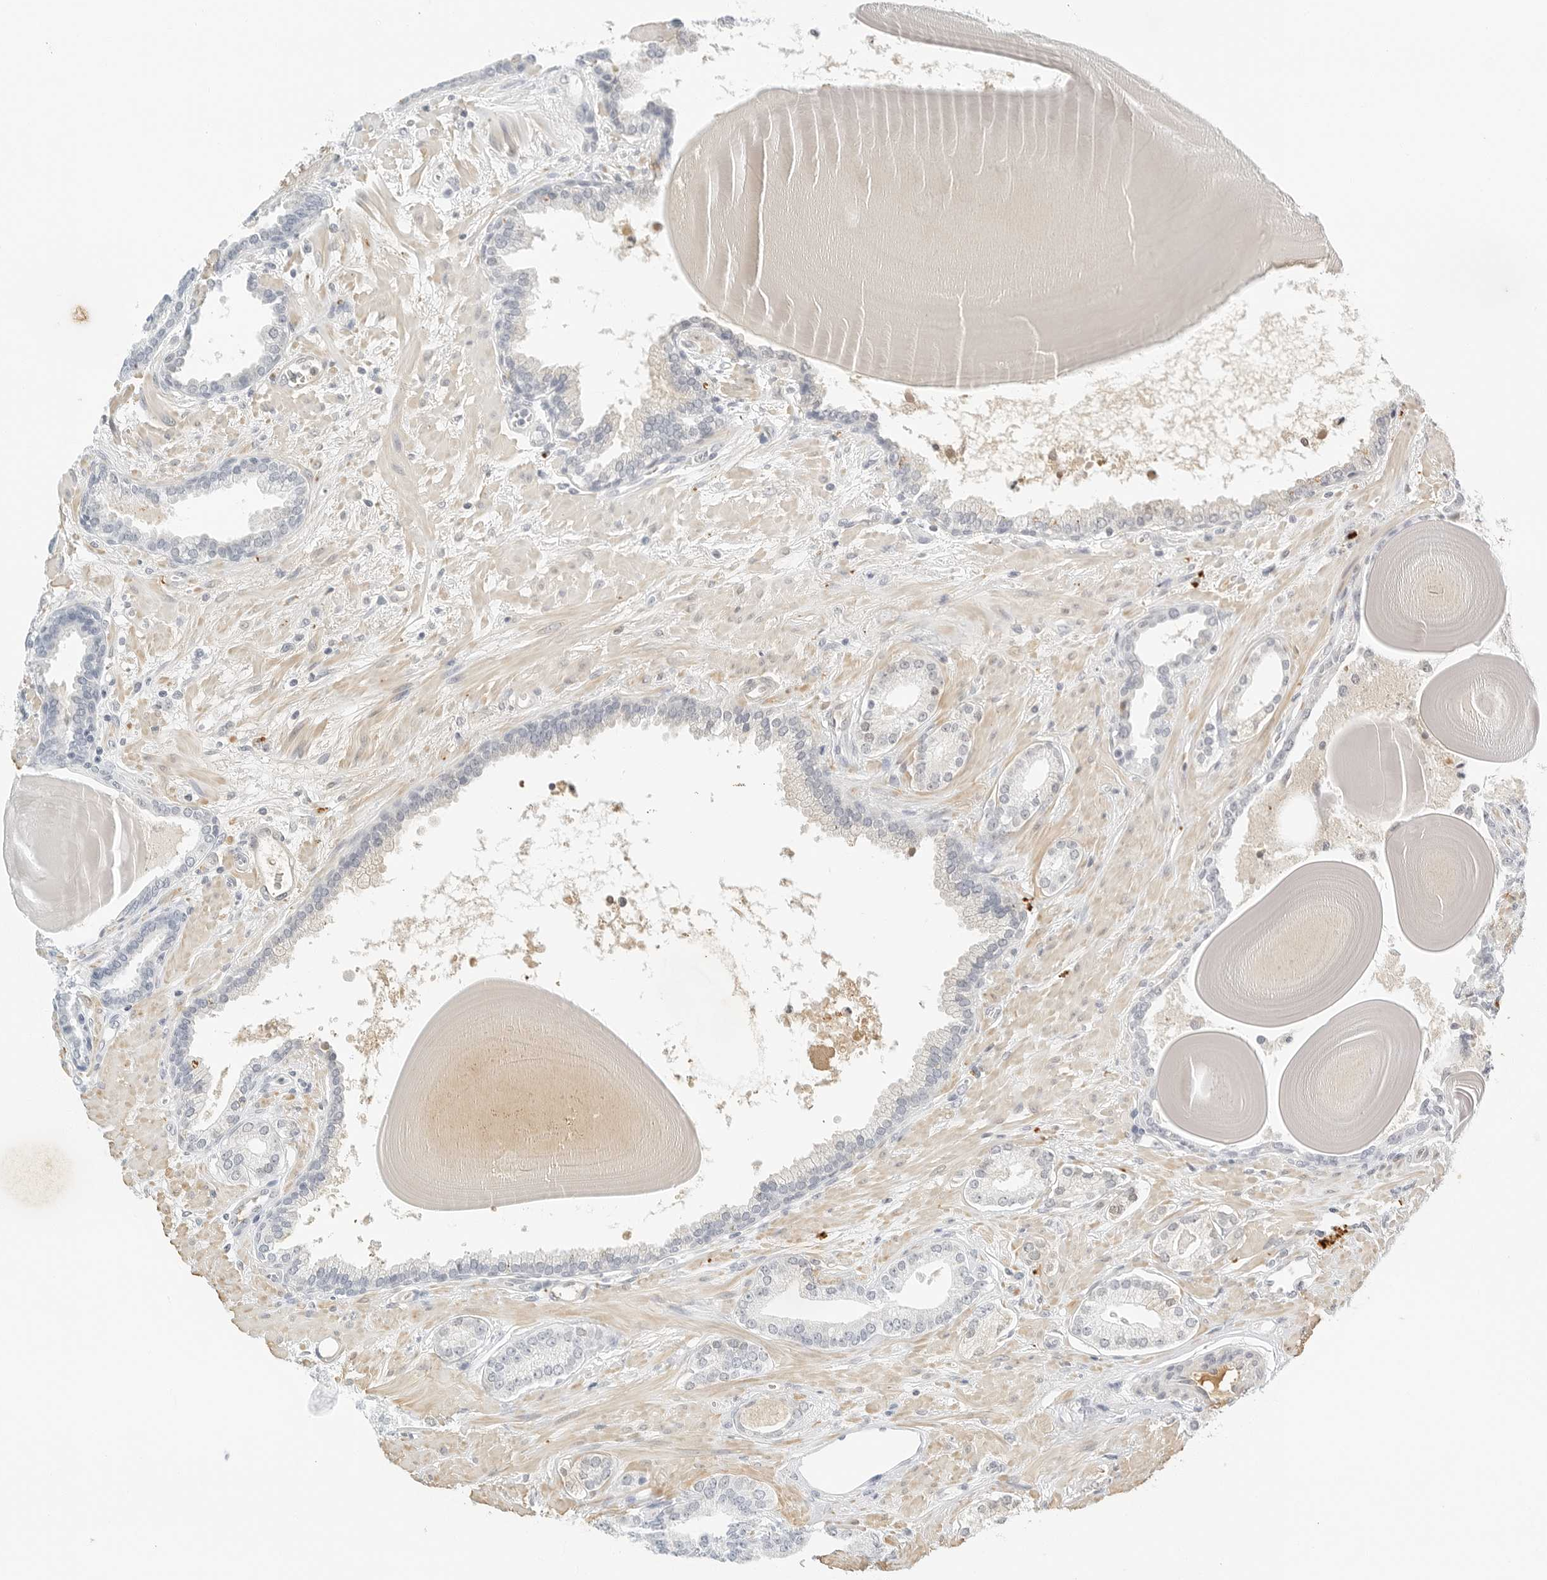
{"staining": {"intensity": "negative", "quantity": "none", "location": "none"}, "tissue": "prostate cancer", "cell_type": "Tumor cells", "image_type": "cancer", "snomed": [{"axis": "morphology", "description": "Adenocarcinoma, Low grade"}, {"axis": "topography", "description": "Prostate"}], "caption": "Histopathology image shows no significant protein positivity in tumor cells of prostate cancer (low-grade adenocarcinoma).", "gene": "PKDCC", "patient": {"sex": "male", "age": 70}}